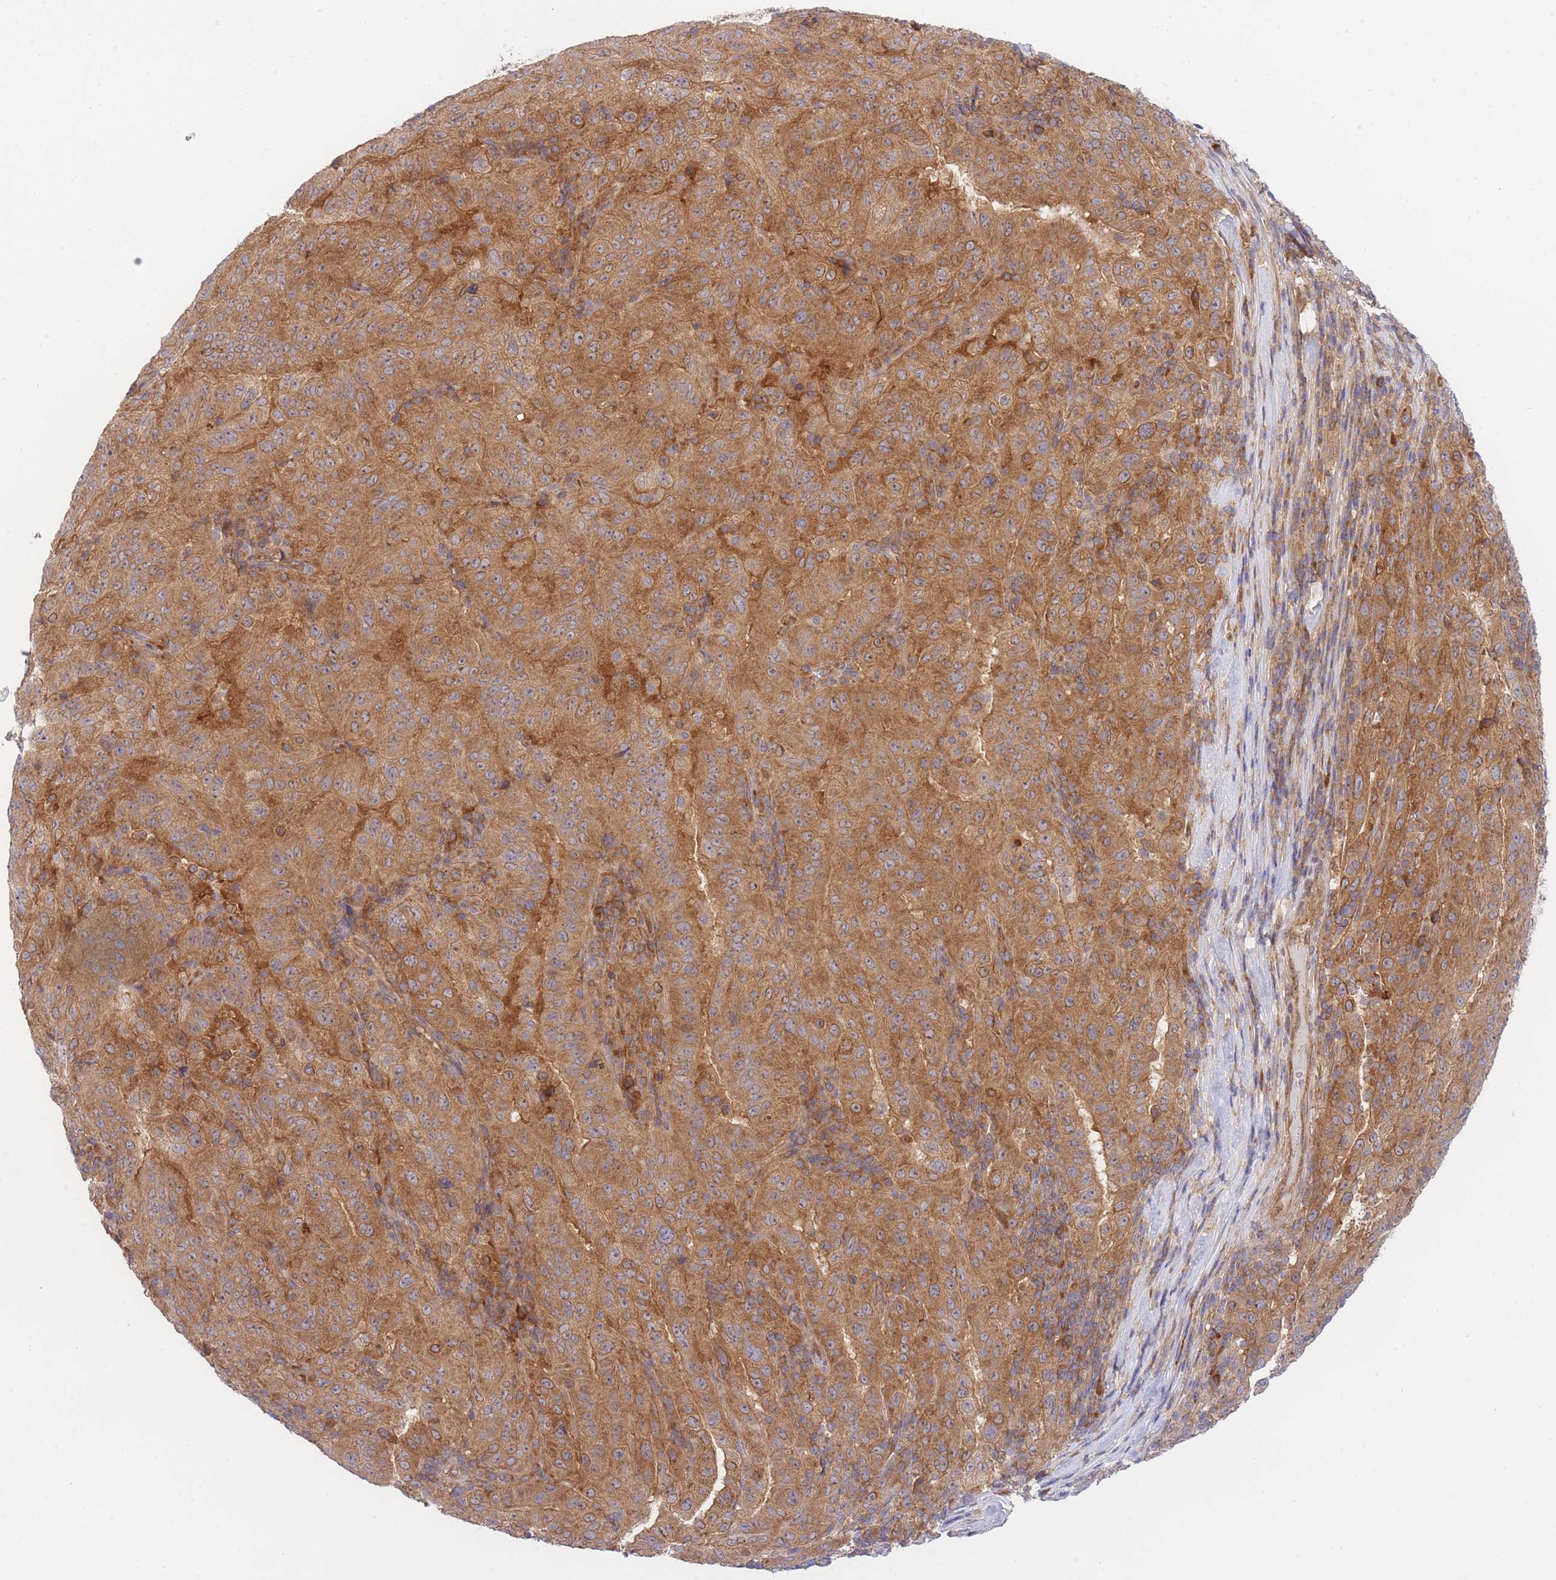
{"staining": {"intensity": "strong", "quantity": ">75%", "location": "cytoplasmic/membranous"}, "tissue": "pancreatic cancer", "cell_type": "Tumor cells", "image_type": "cancer", "snomed": [{"axis": "morphology", "description": "Adenocarcinoma, NOS"}, {"axis": "topography", "description": "Pancreas"}], "caption": "Immunohistochemistry (IHC) staining of adenocarcinoma (pancreatic), which demonstrates high levels of strong cytoplasmic/membranous staining in about >75% of tumor cells indicating strong cytoplasmic/membranous protein expression. The staining was performed using DAB (brown) for protein detection and nuclei were counterstained in hematoxylin (blue).", "gene": "EIF2B2", "patient": {"sex": "male", "age": 63}}